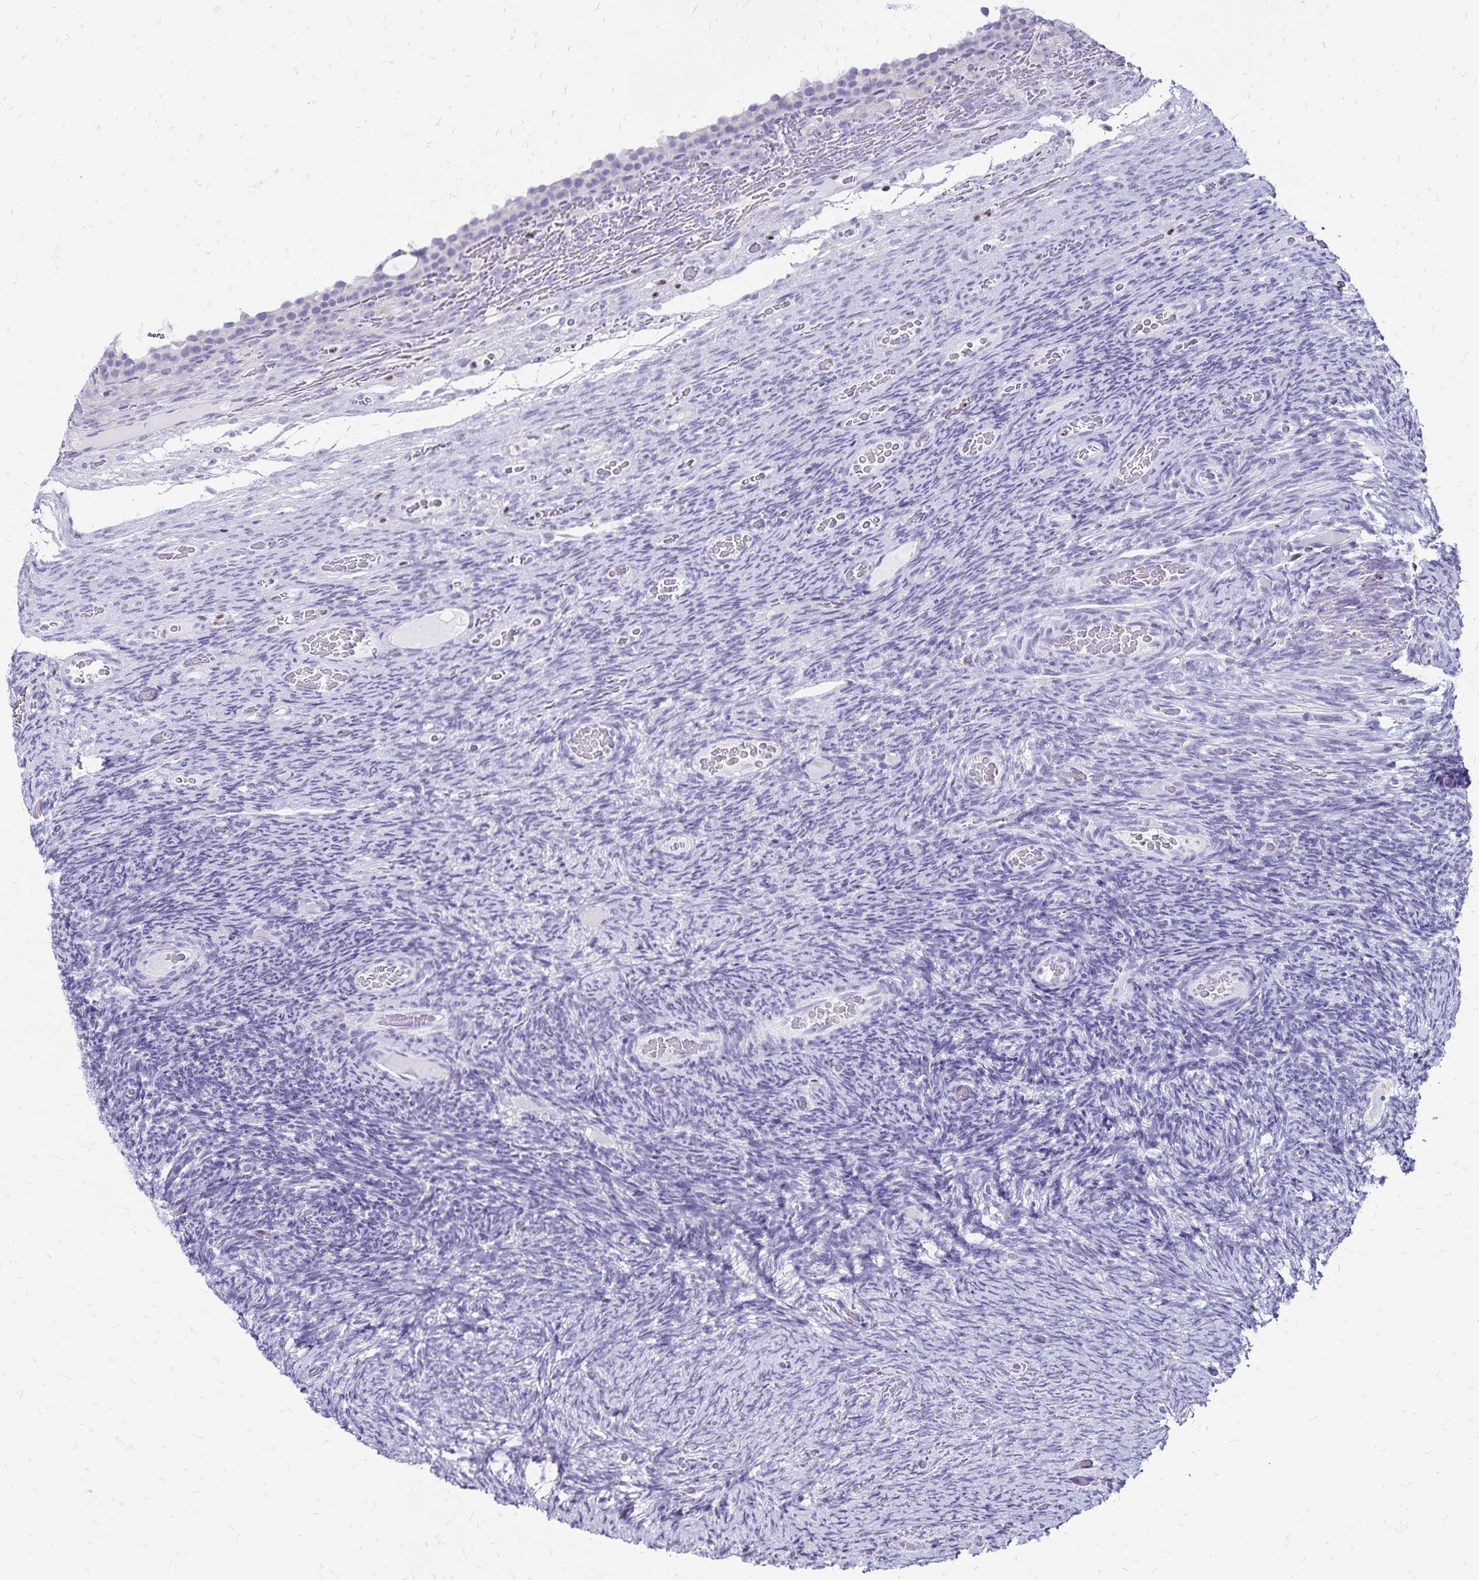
{"staining": {"intensity": "negative", "quantity": "none", "location": "none"}, "tissue": "ovary", "cell_type": "Follicle cells", "image_type": "normal", "snomed": [{"axis": "morphology", "description": "Normal tissue, NOS"}, {"axis": "topography", "description": "Ovary"}], "caption": "This is a image of IHC staining of unremarkable ovary, which shows no staining in follicle cells.", "gene": "IKZF1", "patient": {"sex": "female", "age": 34}}